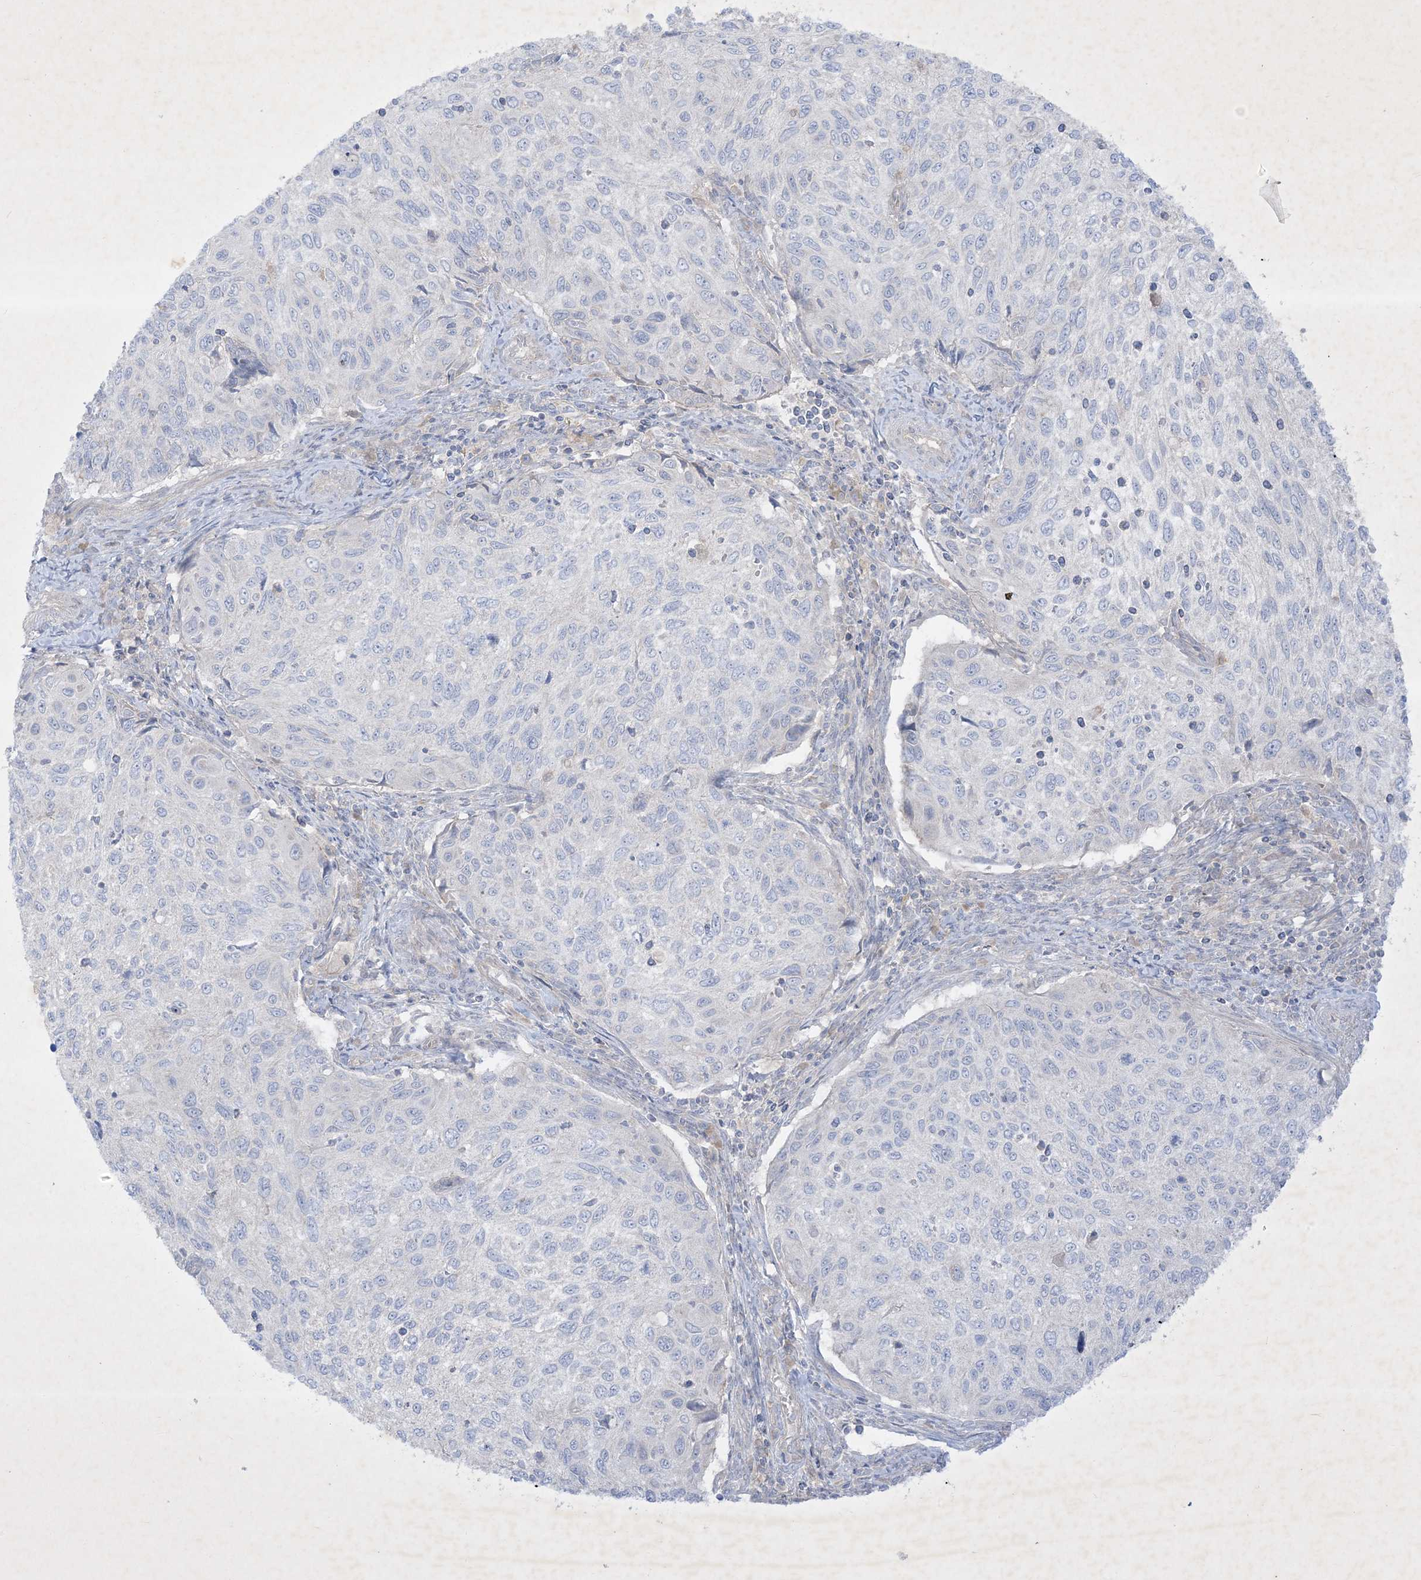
{"staining": {"intensity": "negative", "quantity": "none", "location": "none"}, "tissue": "cervical cancer", "cell_type": "Tumor cells", "image_type": "cancer", "snomed": [{"axis": "morphology", "description": "Squamous cell carcinoma, NOS"}, {"axis": "topography", "description": "Cervix"}], "caption": "This is an IHC photomicrograph of cervical squamous cell carcinoma. There is no expression in tumor cells.", "gene": "PLEKHA3", "patient": {"sex": "female", "age": 70}}